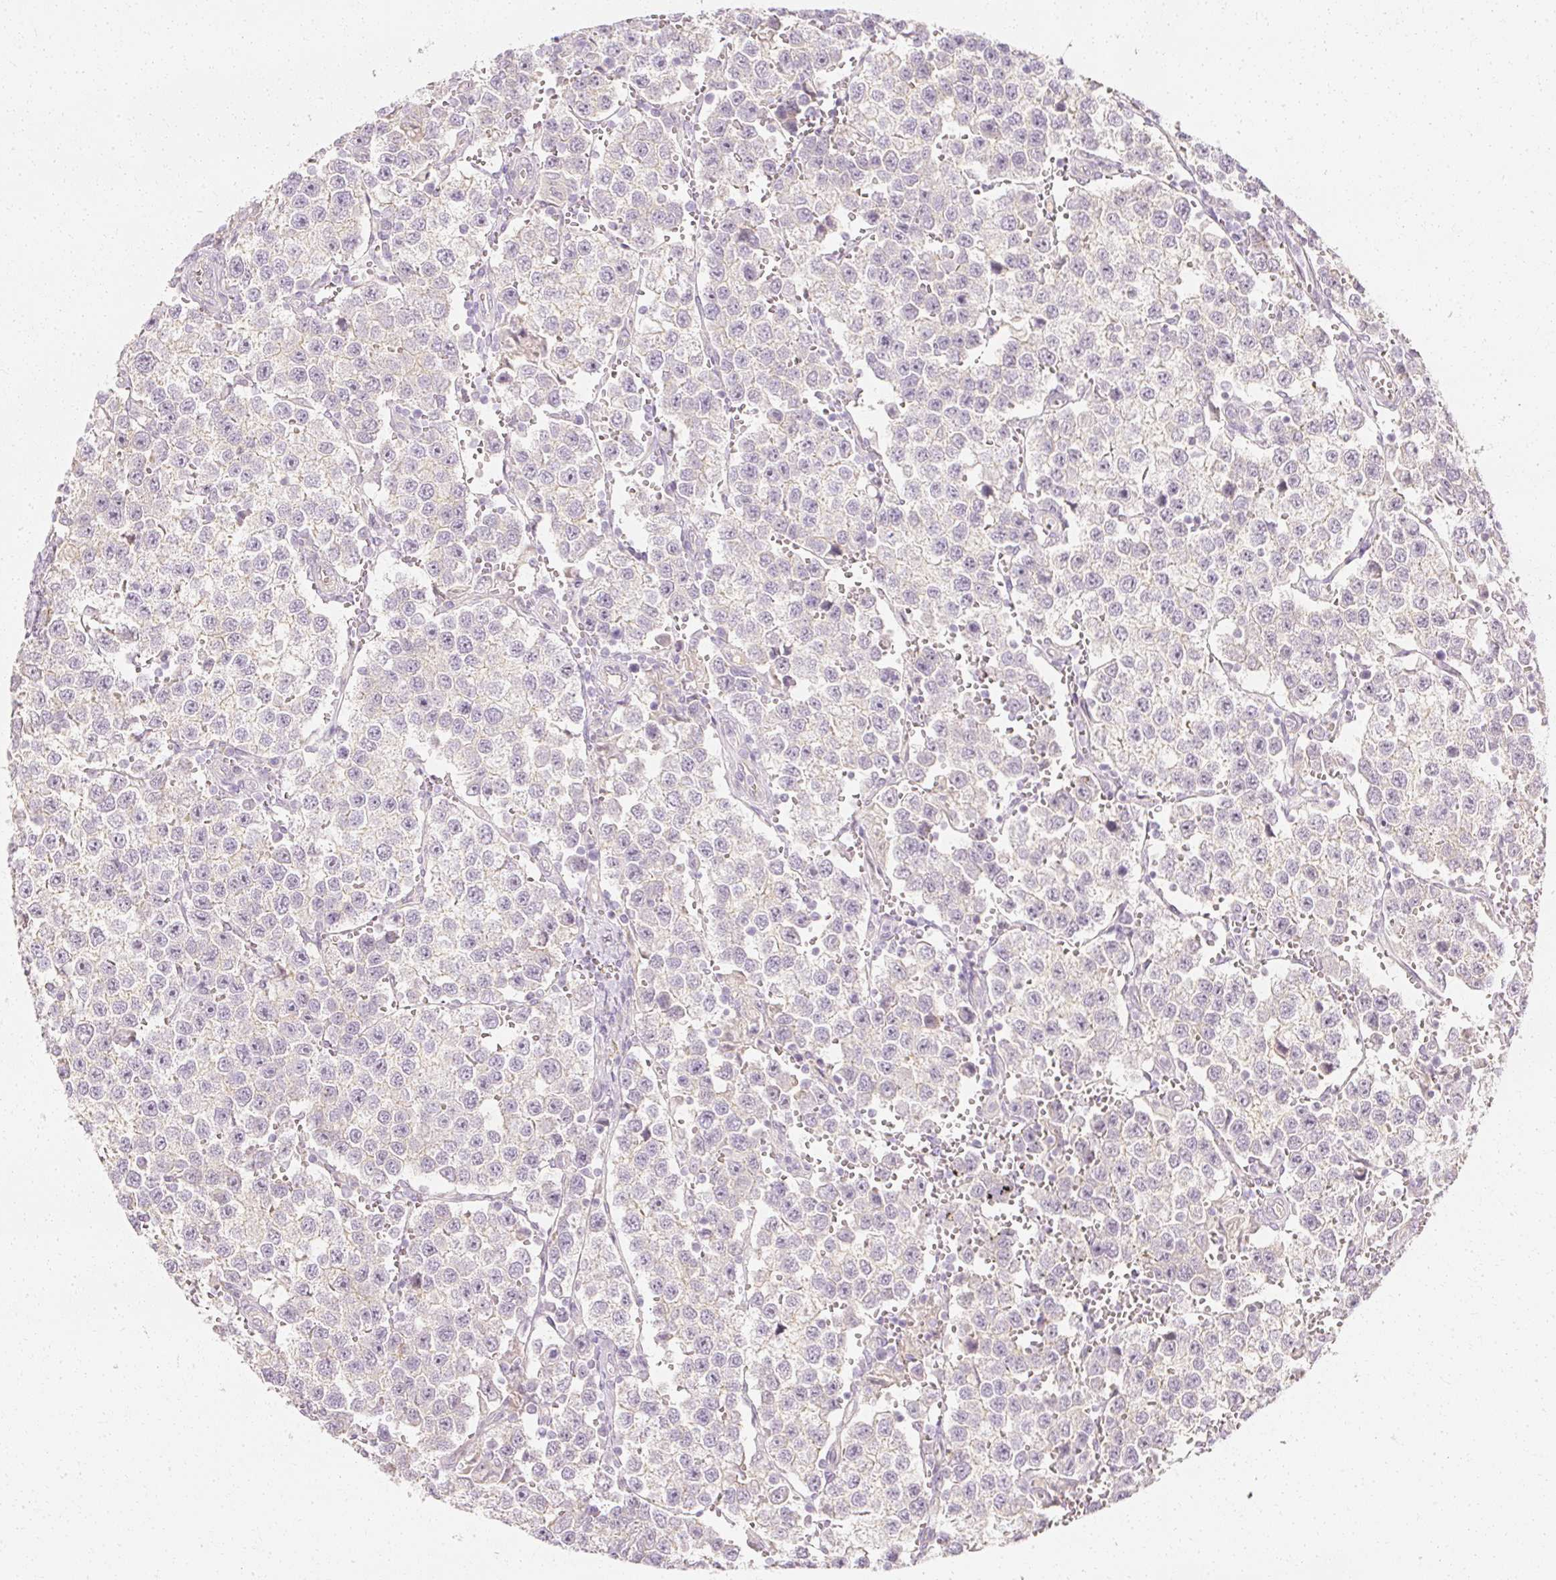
{"staining": {"intensity": "negative", "quantity": "none", "location": "none"}, "tissue": "testis cancer", "cell_type": "Tumor cells", "image_type": "cancer", "snomed": [{"axis": "morphology", "description": "Seminoma, NOS"}, {"axis": "topography", "description": "Testis"}], "caption": "A photomicrograph of human seminoma (testis) is negative for staining in tumor cells. The staining is performed using DAB (3,3'-diaminobenzidine) brown chromogen with nuclei counter-stained in using hematoxylin.", "gene": "GNAQ", "patient": {"sex": "male", "age": 37}}